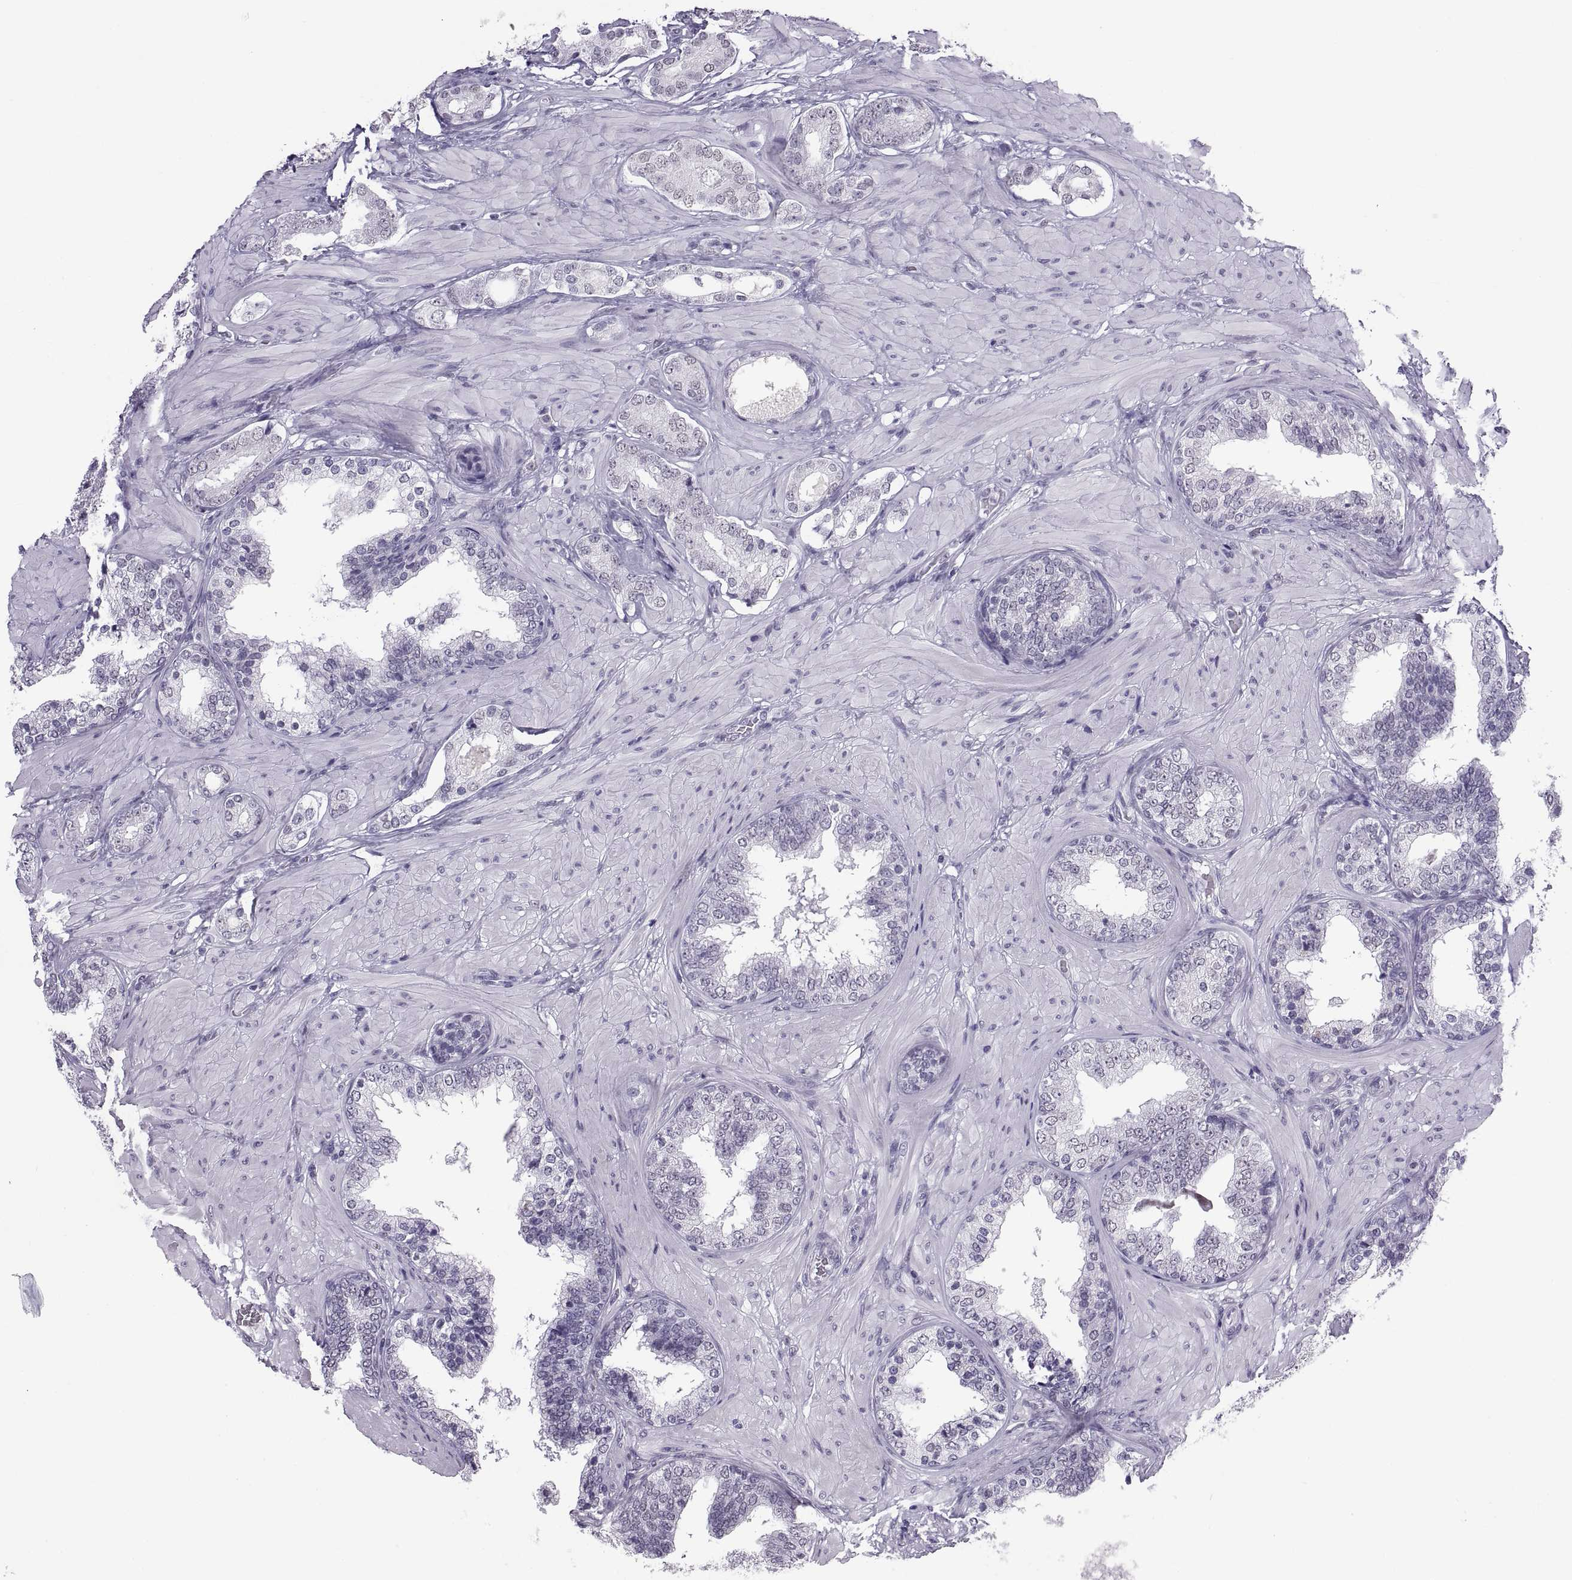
{"staining": {"intensity": "negative", "quantity": "none", "location": "none"}, "tissue": "prostate cancer", "cell_type": "Tumor cells", "image_type": "cancer", "snomed": [{"axis": "morphology", "description": "Adenocarcinoma, Low grade"}, {"axis": "topography", "description": "Prostate"}], "caption": "Immunohistochemistry (IHC) of prostate adenocarcinoma (low-grade) demonstrates no expression in tumor cells.", "gene": "CARTPT", "patient": {"sex": "male", "age": 60}}